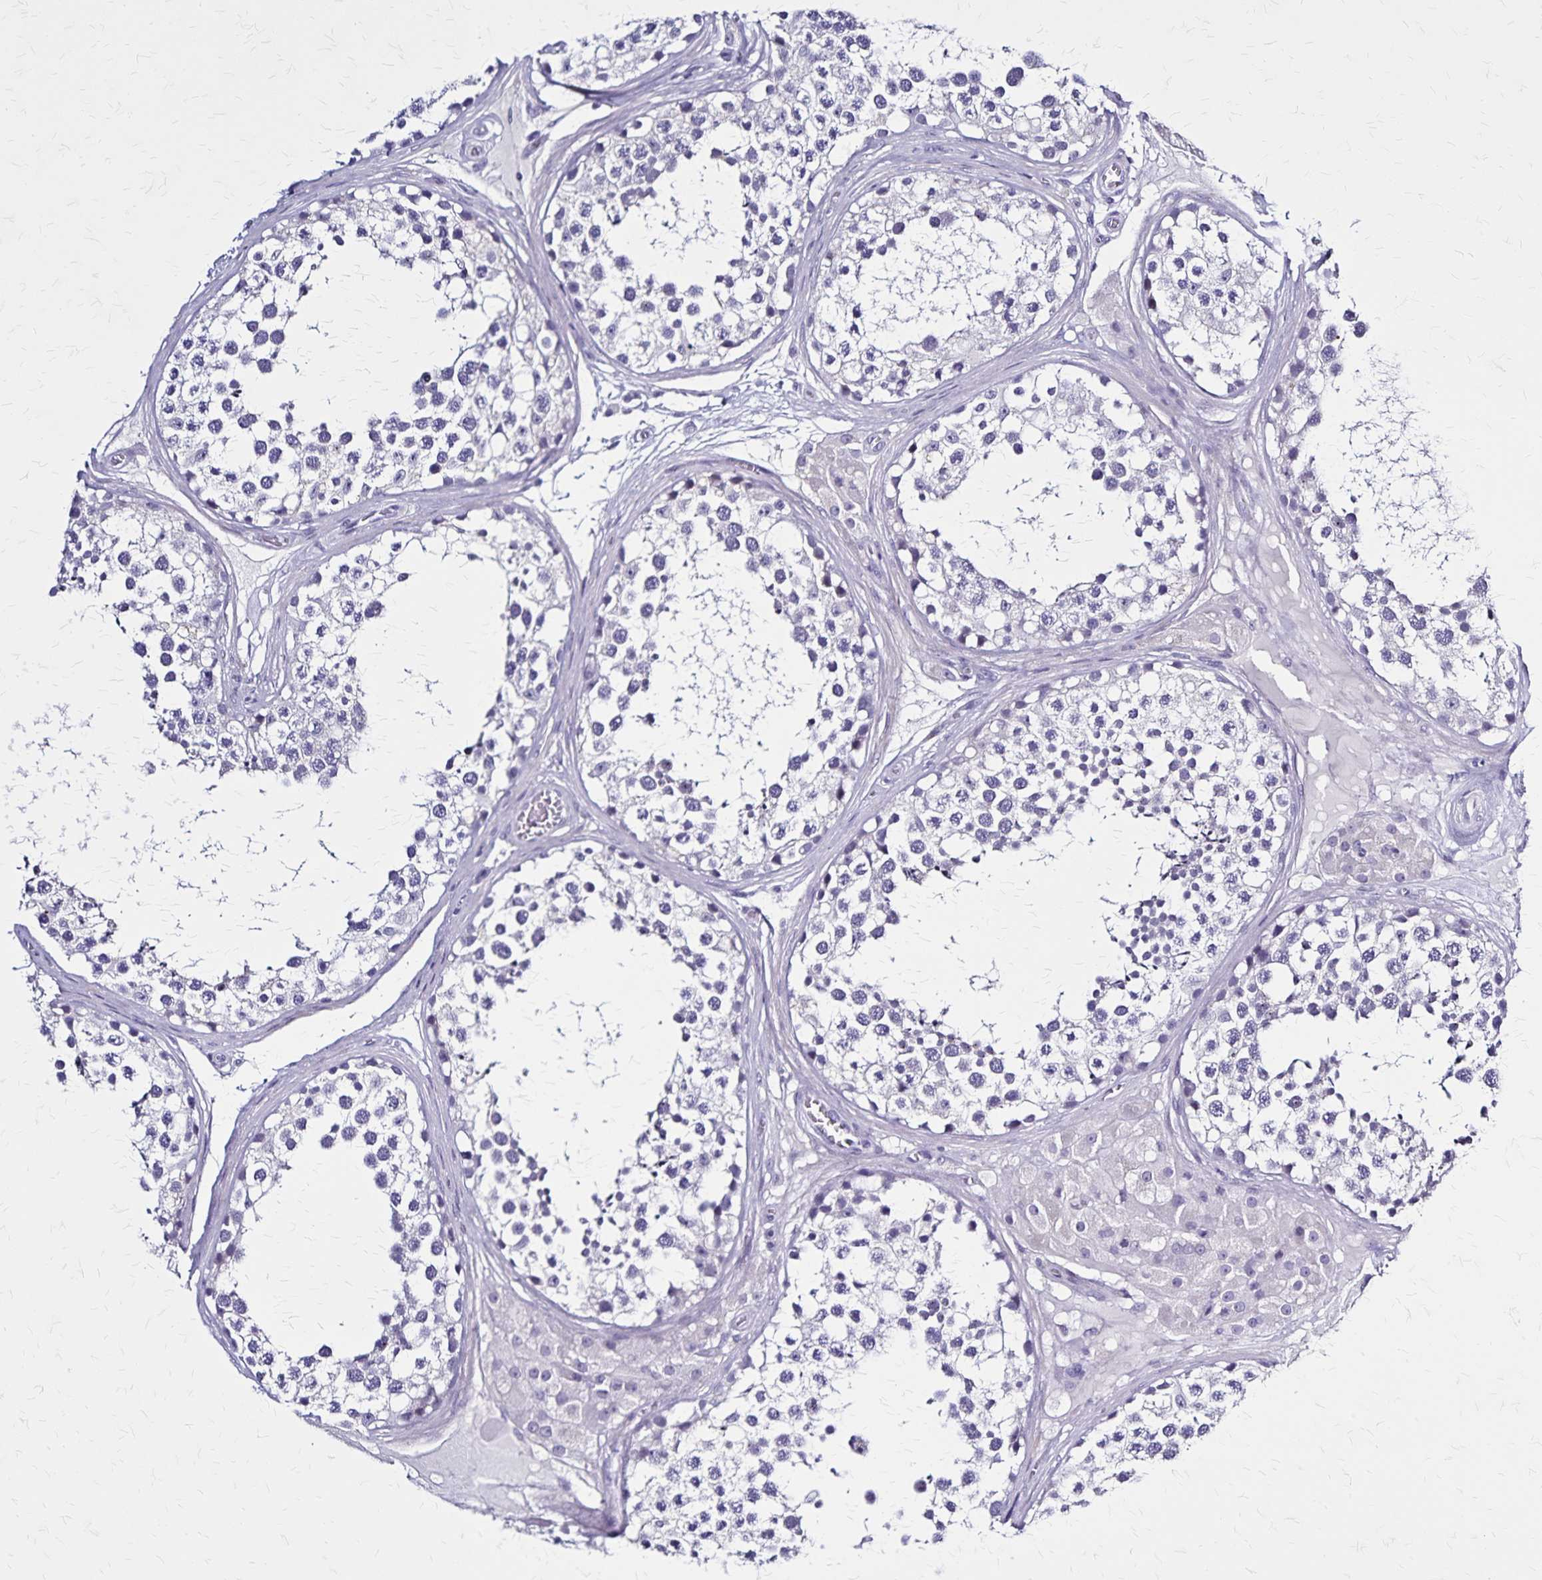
{"staining": {"intensity": "negative", "quantity": "none", "location": "none"}, "tissue": "testis", "cell_type": "Cells in seminiferous ducts", "image_type": "normal", "snomed": [{"axis": "morphology", "description": "Normal tissue, NOS"}, {"axis": "morphology", "description": "Seminoma, NOS"}, {"axis": "topography", "description": "Testis"}], "caption": "IHC photomicrograph of benign human testis stained for a protein (brown), which displays no positivity in cells in seminiferous ducts.", "gene": "PLXNA4", "patient": {"sex": "male", "age": 65}}